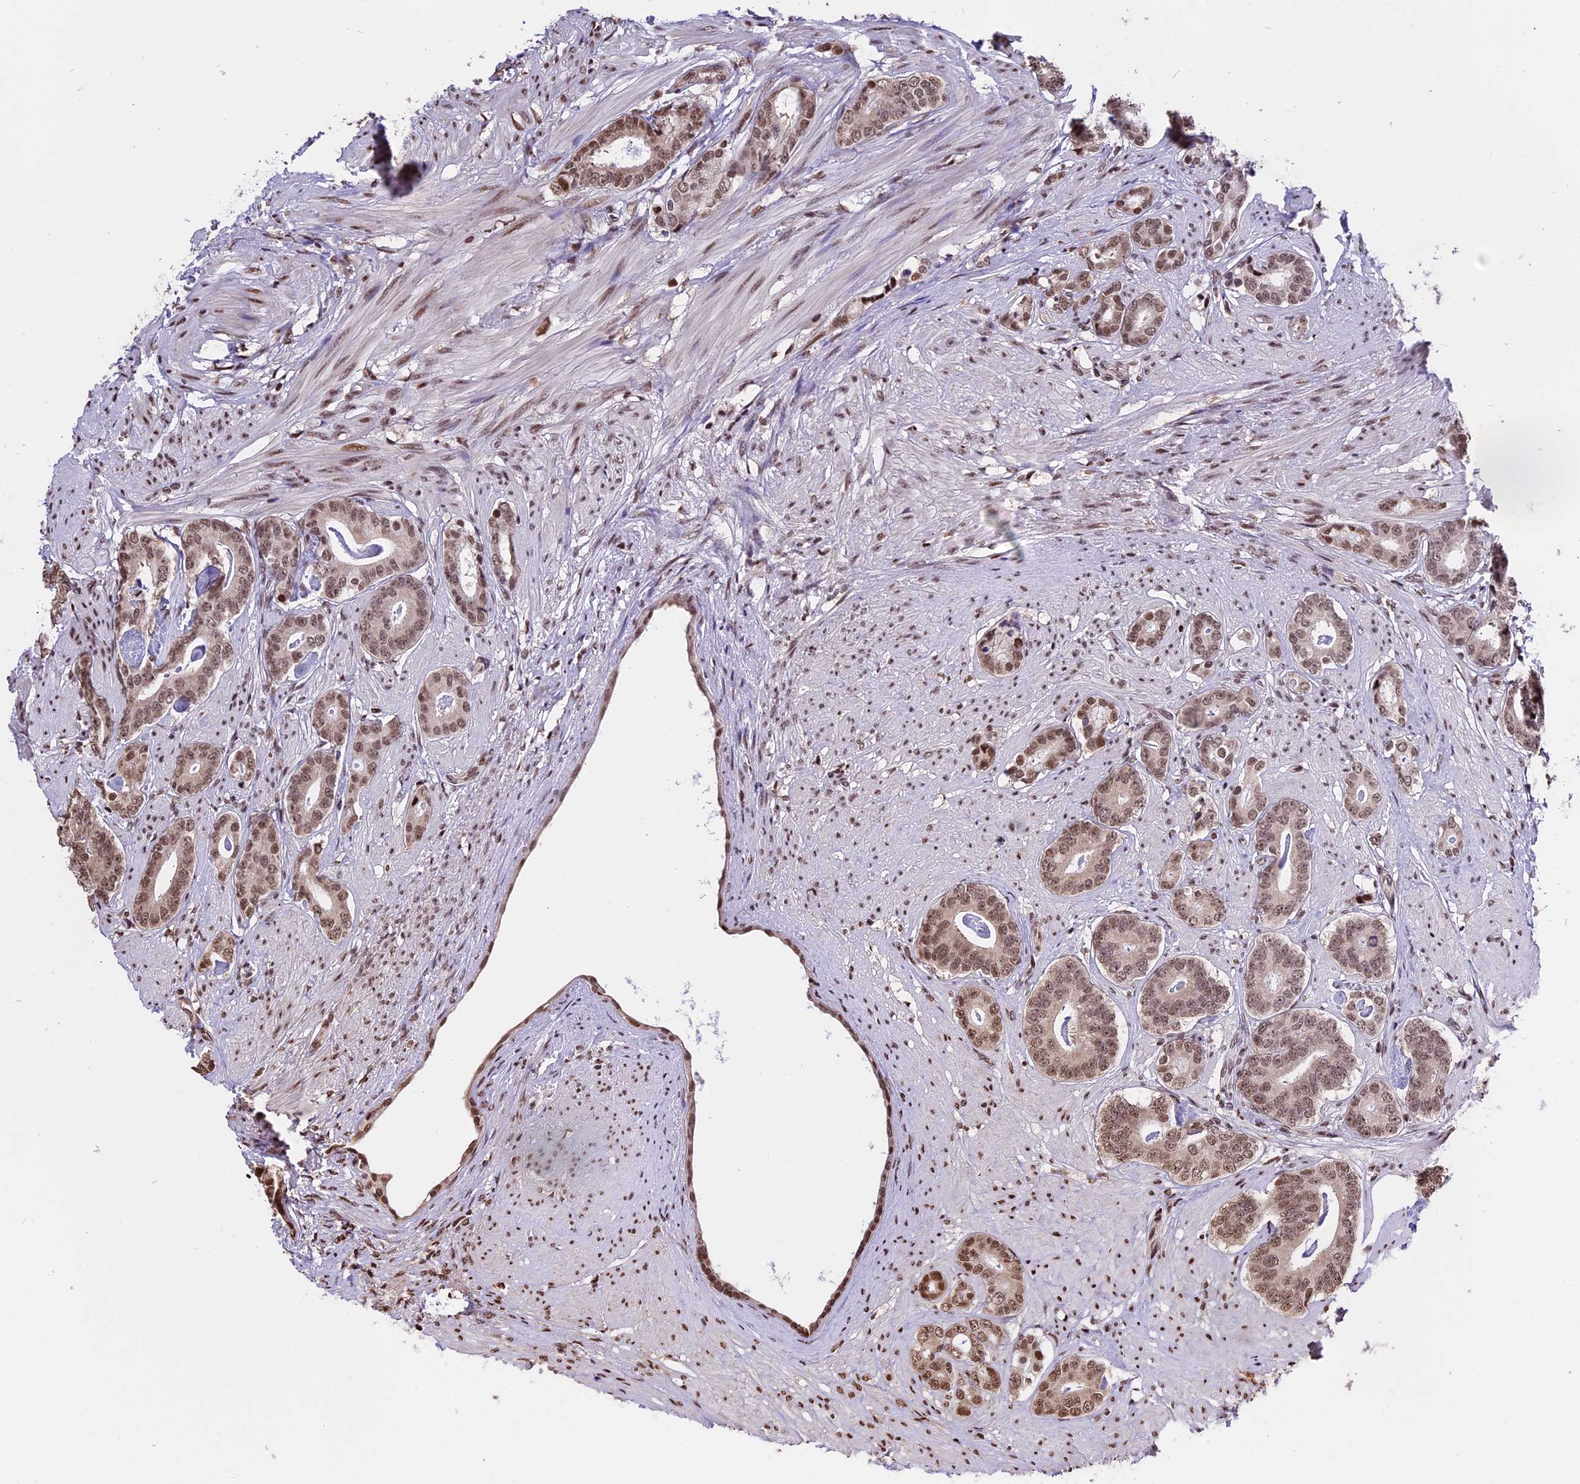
{"staining": {"intensity": "moderate", "quantity": ">75%", "location": "nuclear"}, "tissue": "prostate cancer", "cell_type": "Tumor cells", "image_type": "cancer", "snomed": [{"axis": "morphology", "description": "Adenocarcinoma, Low grade"}, {"axis": "topography", "description": "Prostate"}], "caption": "IHC staining of prostate low-grade adenocarcinoma, which reveals medium levels of moderate nuclear expression in about >75% of tumor cells indicating moderate nuclear protein expression. The staining was performed using DAB (3,3'-diaminobenzidine) (brown) for protein detection and nuclei were counterstained in hematoxylin (blue).", "gene": "POLR3E", "patient": {"sex": "male", "age": 71}}